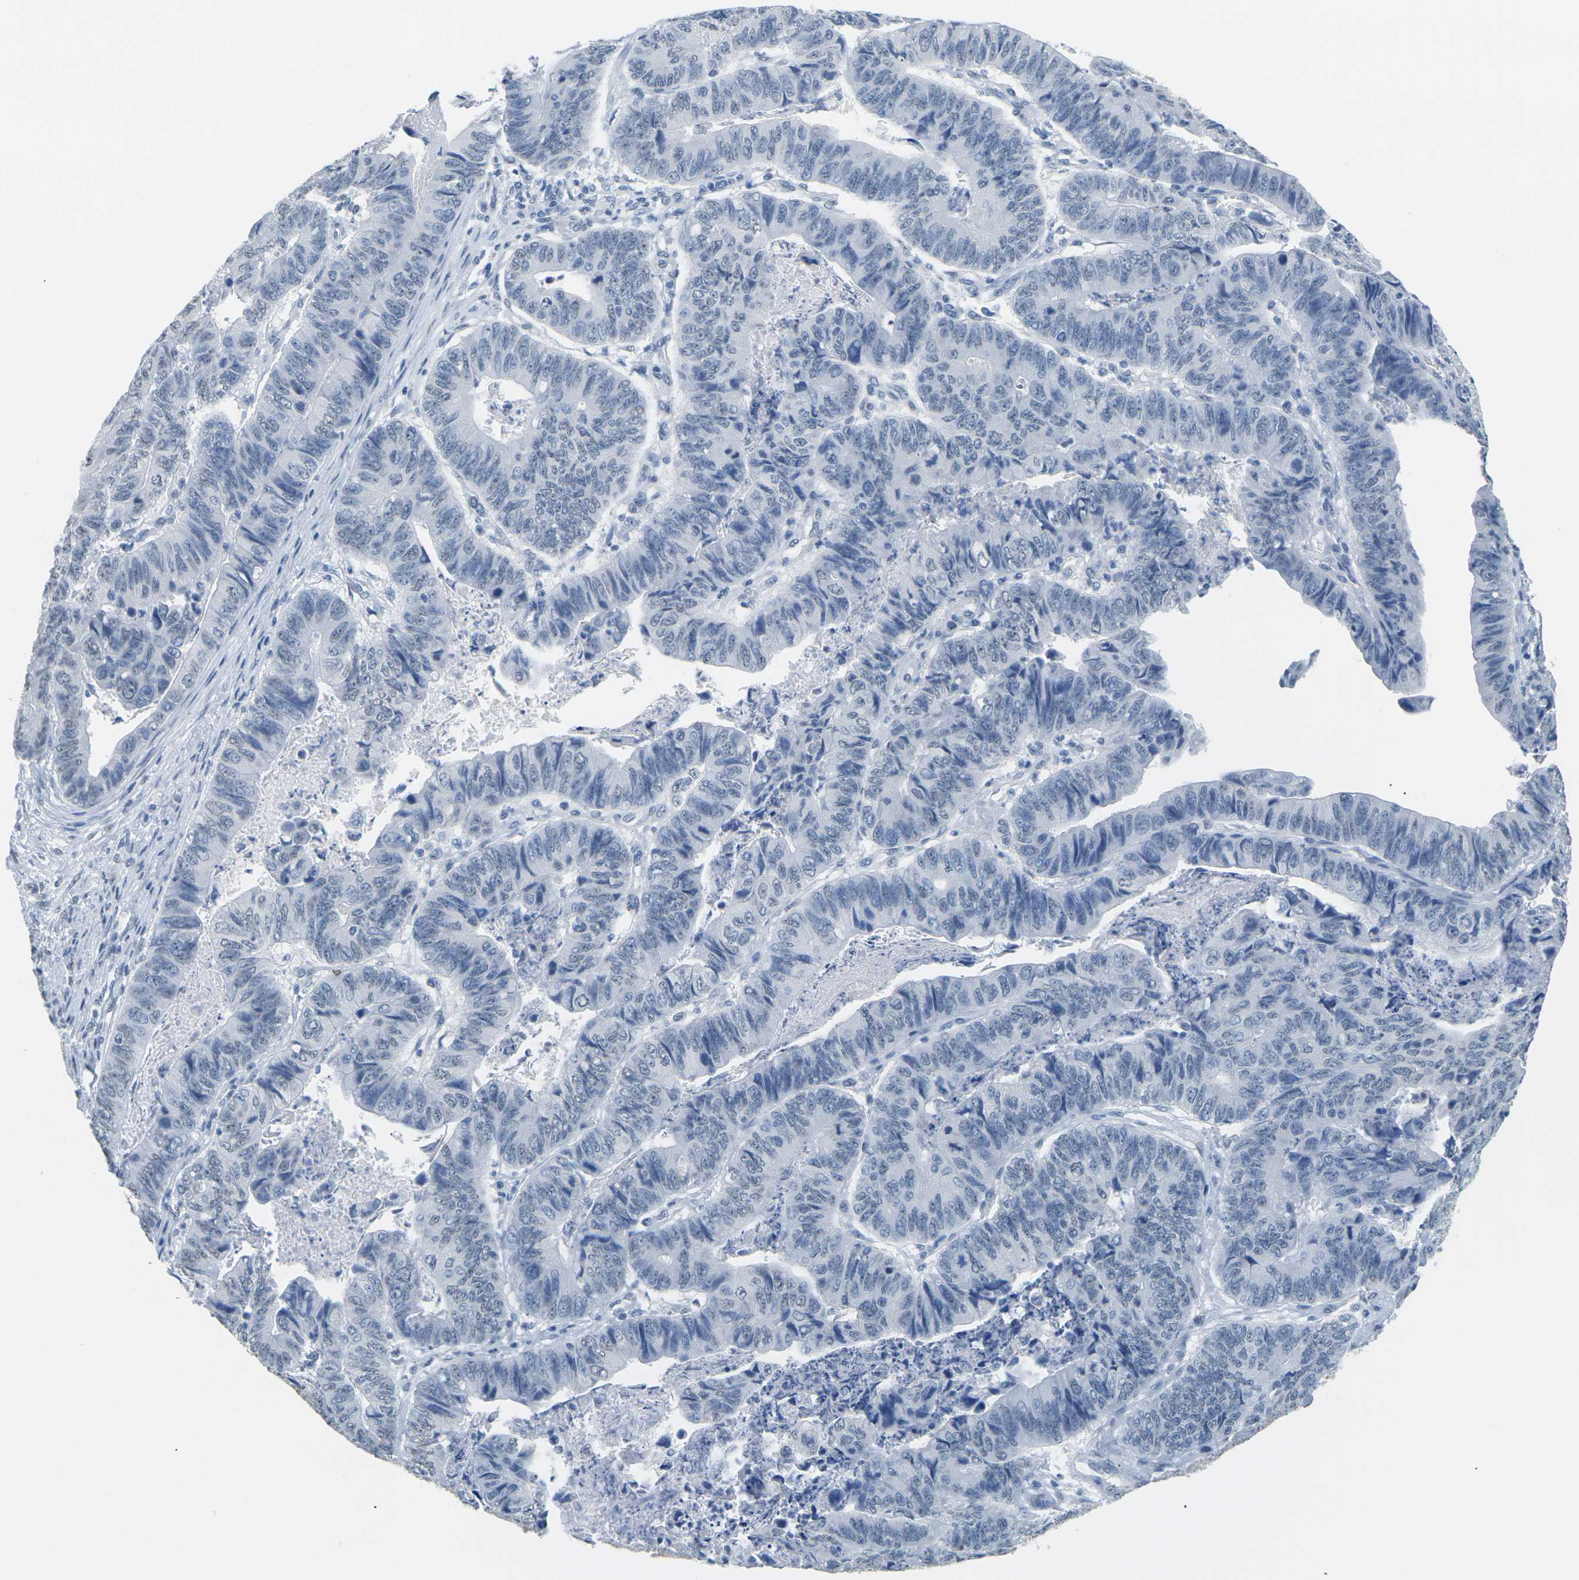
{"staining": {"intensity": "negative", "quantity": "none", "location": "none"}, "tissue": "stomach cancer", "cell_type": "Tumor cells", "image_type": "cancer", "snomed": [{"axis": "morphology", "description": "Adenocarcinoma, NOS"}, {"axis": "topography", "description": "Stomach, lower"}], "caption": "Tumor cells are negative for protein expression in human stomach cancer.", "gene": "CTAG1A", "patient": {"sex": "male", "age": 77}}